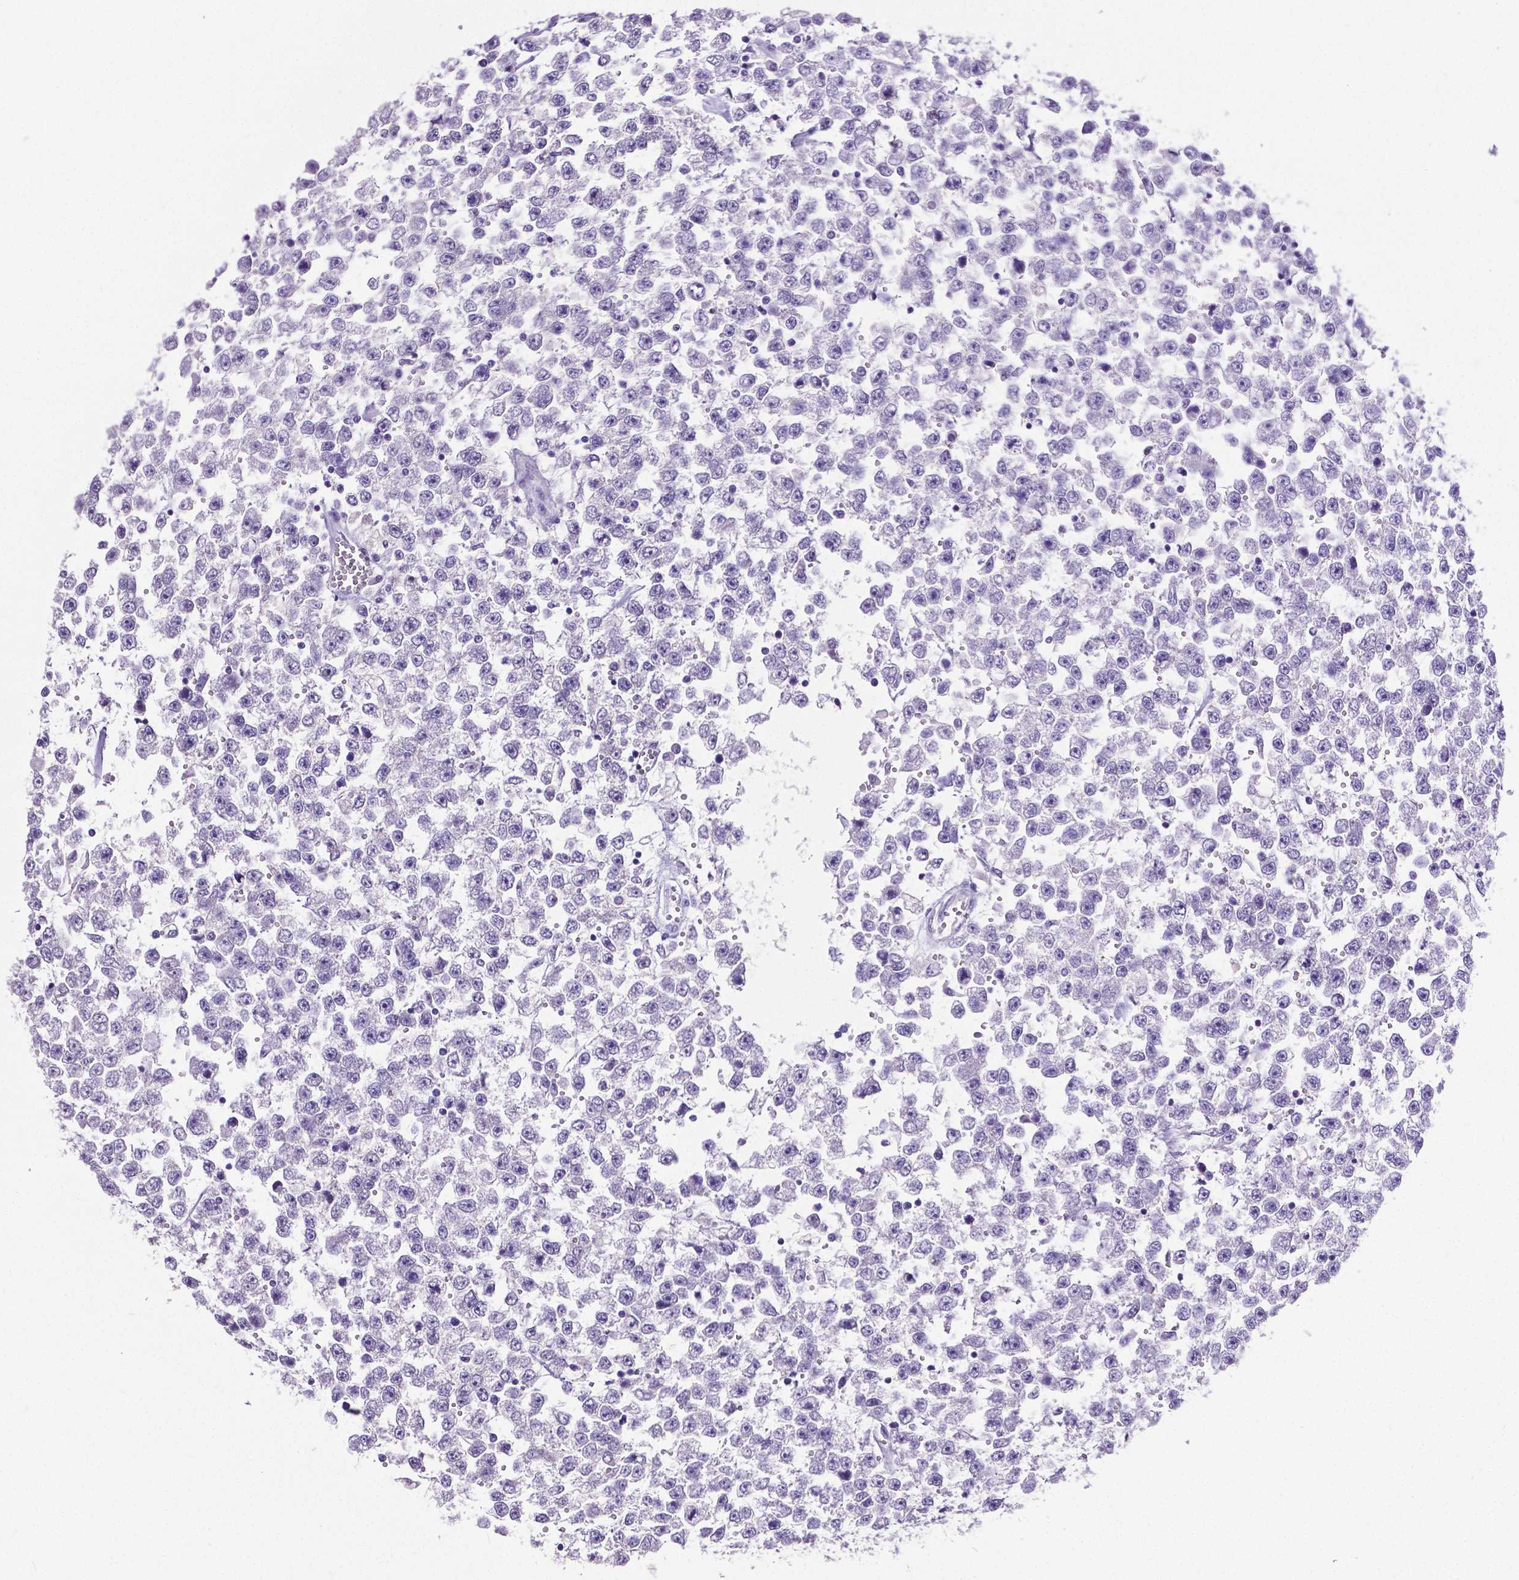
{"staining": {"intensity": "negative", "quantity": "none", "location": "none"}, "tissue": "testis cancer", "cell_type": "Tumor cells", "image_type": "cancer", "snomed": [{"axis": "morphology", "description": "Seminoma, NOS"}, {"axis": "topography", "description": "Testis"}], "caption": "Photomicrograph shows no protein positivity in tumor cells of seminoma (testis) tissue.", "gene": "MMP9", "patient": {"sex": "male", "age": 34}}